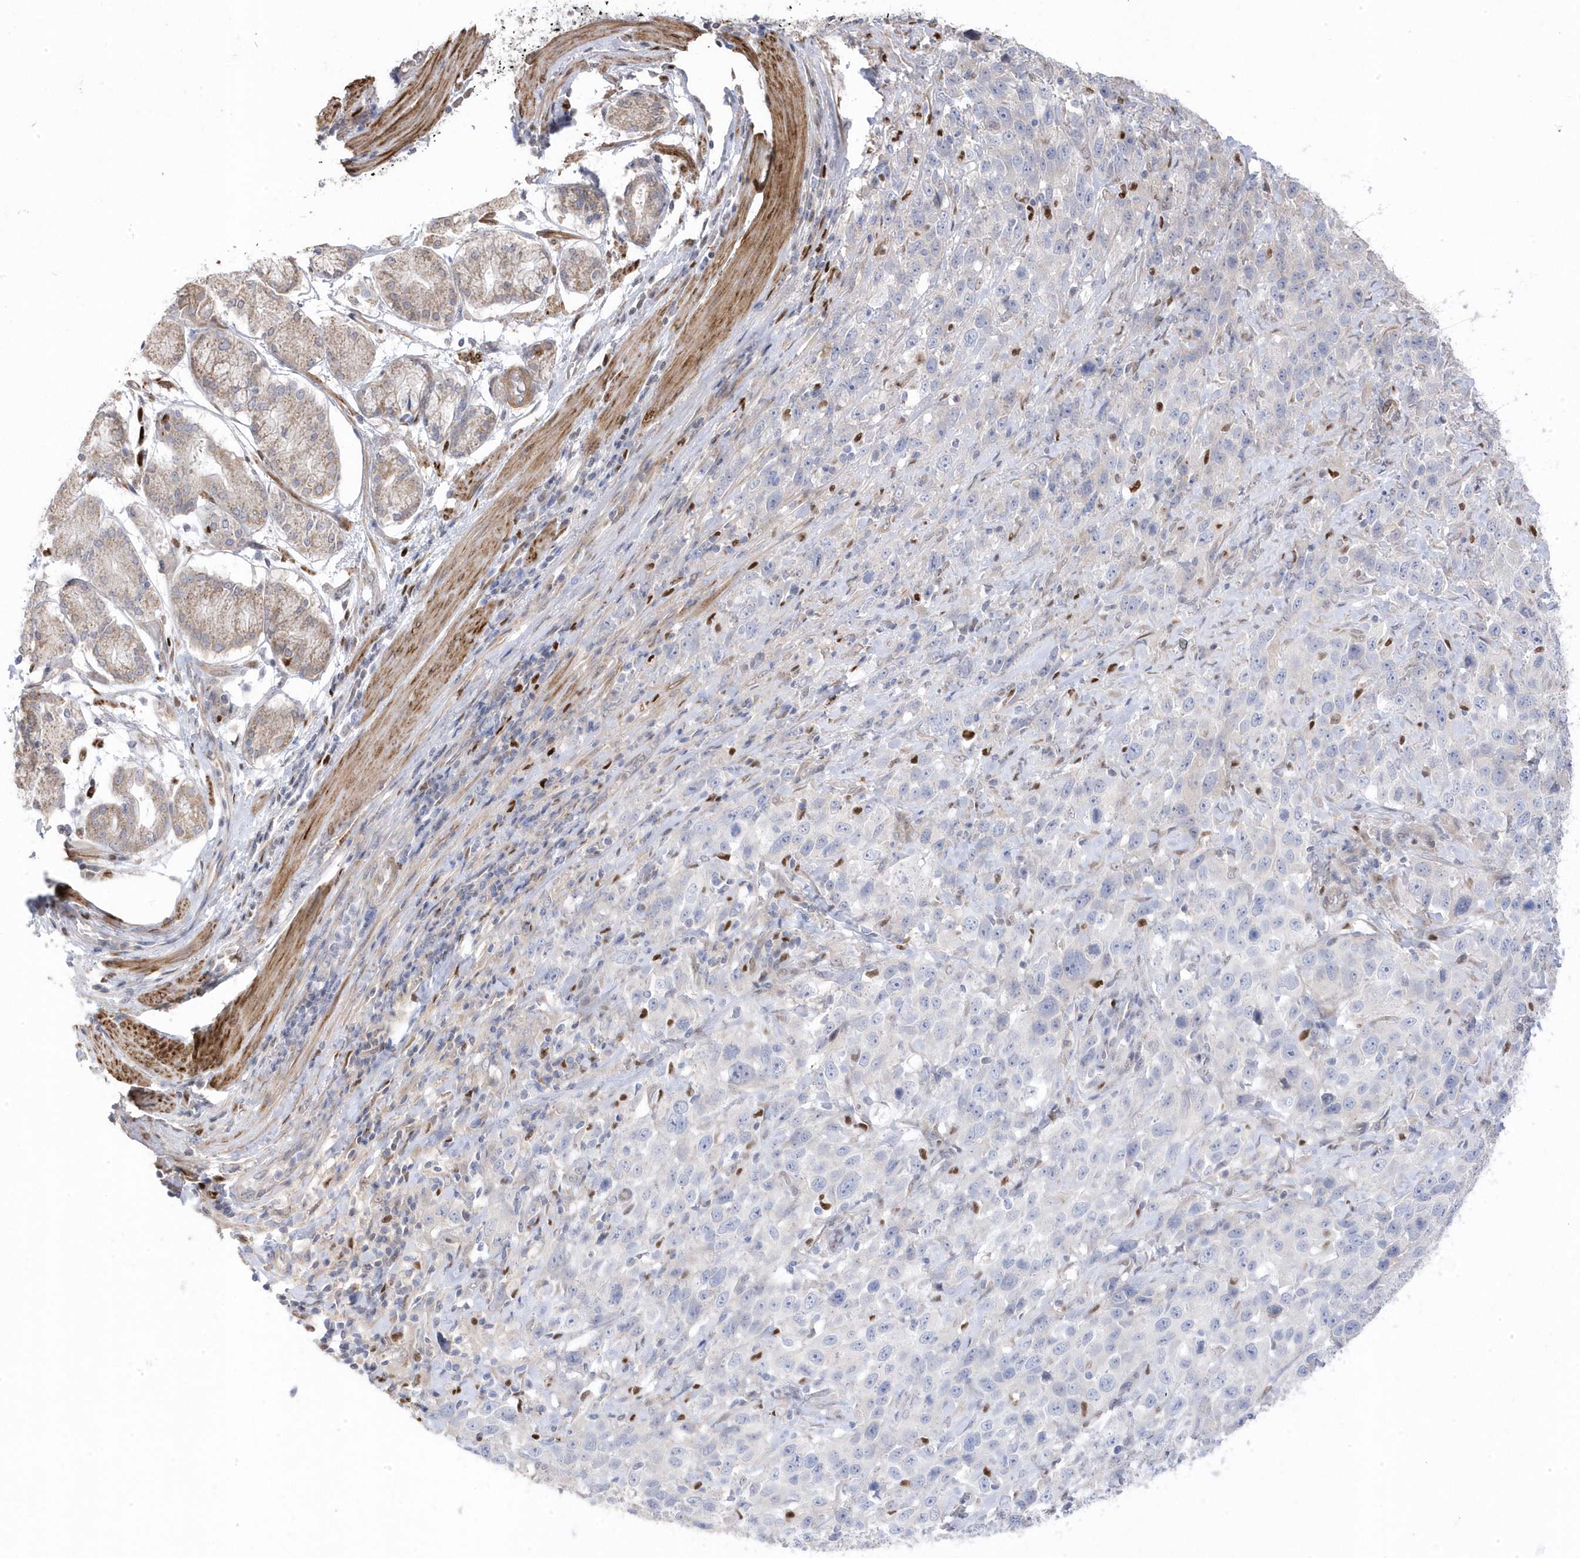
{"staining": {"intensity": "negative", "quantity": "none", "location": "none"}, "tissue": "stomach cancer", "cell_type": "Tumor cells", "image_type": "cancer", "snomed": [{"axis": "morphology", "description": "Normal tissue, NOS"}, {"axis": "morphology", "description": "Adenocarcinoma, NOS"}, {"axis": "topography", "description": "Lymph node"}, {"axis": "topography", "description": "Stomach"}], "caption": "High power microscopy image of an immunohistochemistry (IHC) micrograph of stomach adenocarcinoma, revealing no significant expression in tumor cells.", "gene": "GTPBP6", "patient": {"sex": "male", "age": 48}}